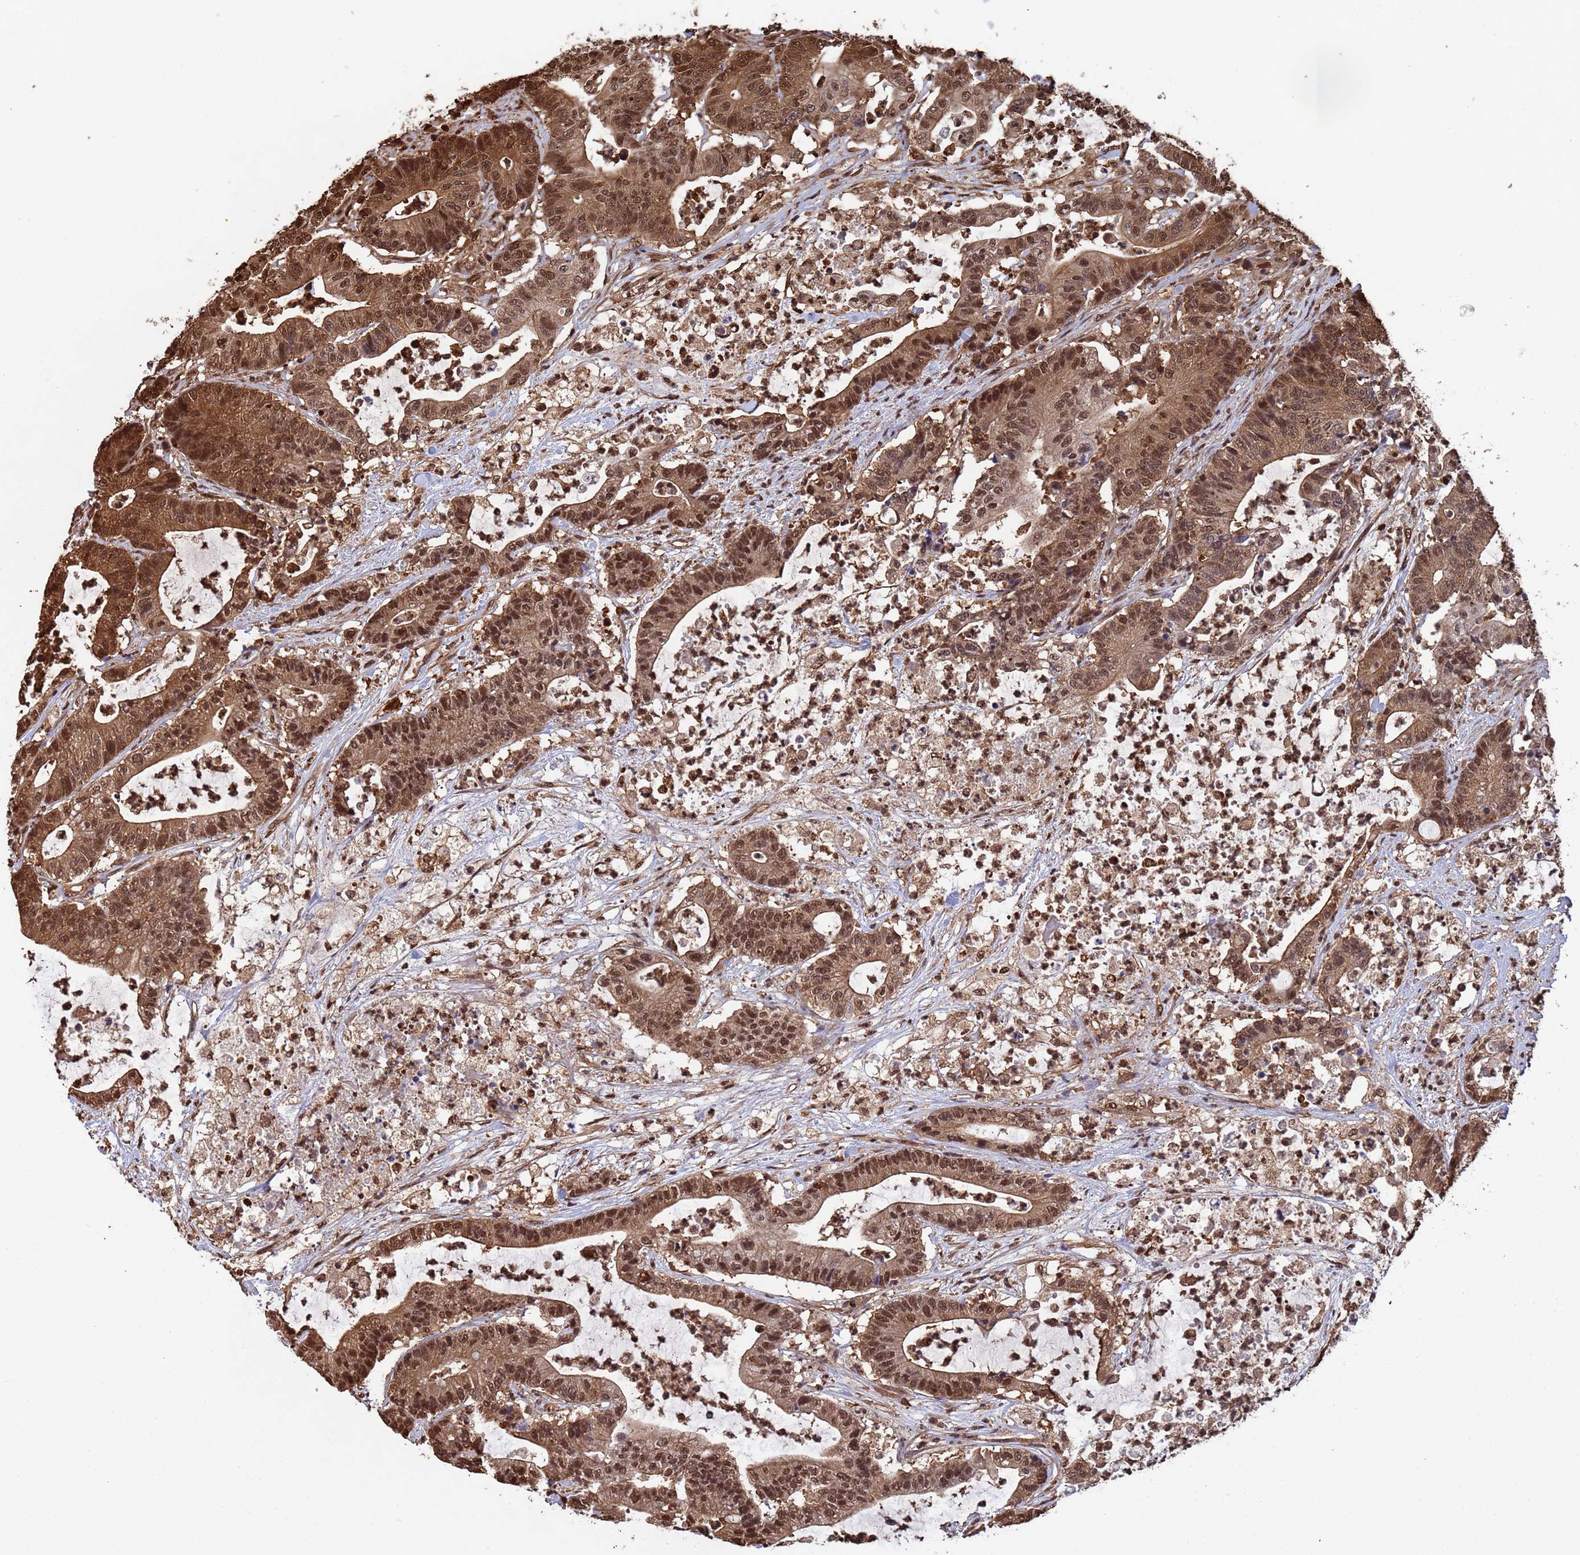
{"staining": {"intensity": "moderate", "quantity": ">75%", "location": "cytoplasmic/membranous,nuclear"}, "tissue": "colorectal cancer", "cell_type": "Tumor cells", "image_type": "cancer", "snomed": [{"axis": "morphology", "description": "Adenocarcinoma, NOS"}, {"axis": "topography", "description": "Colon"}], "caption": "An image of human colorectal adenocarcinoma stained for a protein demonstrates moderate cytoplasmic/membranous and nuclear brown staining in tumor cells.", "gene": "SUMO4", "patient": {"sex": "female", "age": 84}}